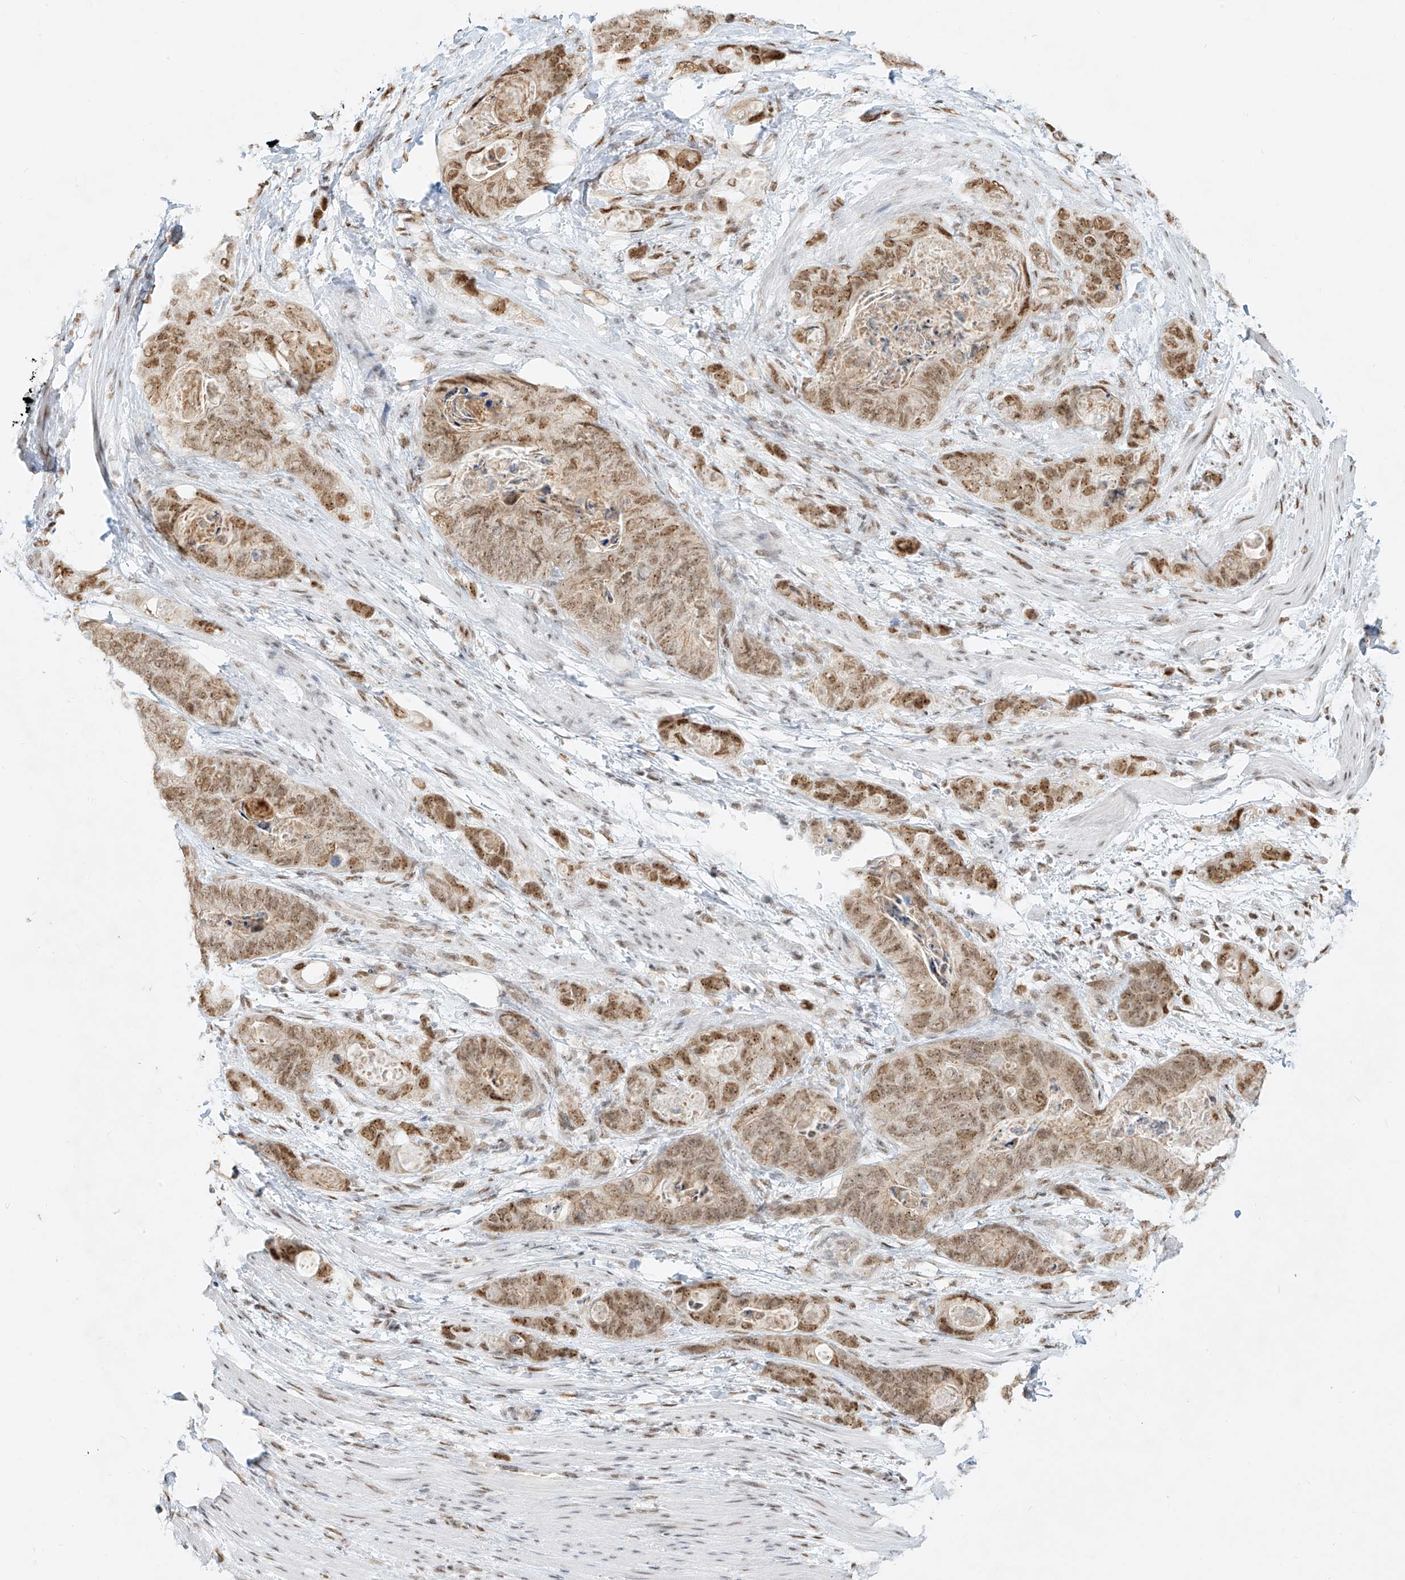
{"staining": {"intensity": "moderate", "quantity": ">75%", "location": "cytoplasmic/membranous,nuclear"}, "tissue": "stomach cancer", "cell_type": "Tumor cells", "image_type": "cancer", "snomed": [{"axis": "morphology", "description": "Adenocarcinoma, NOS"}, {"axis": "topography", "description": "Stomach"}], "caption": "About >75% of tumor cells in stomach adenocarcinoma show moderate cytoplasmic/membranous and nuclear protein expression as visualized by brown immunohistochemical staining.", "gene": "NHSL1", "patient": {"sex": "female", "age": 89}}